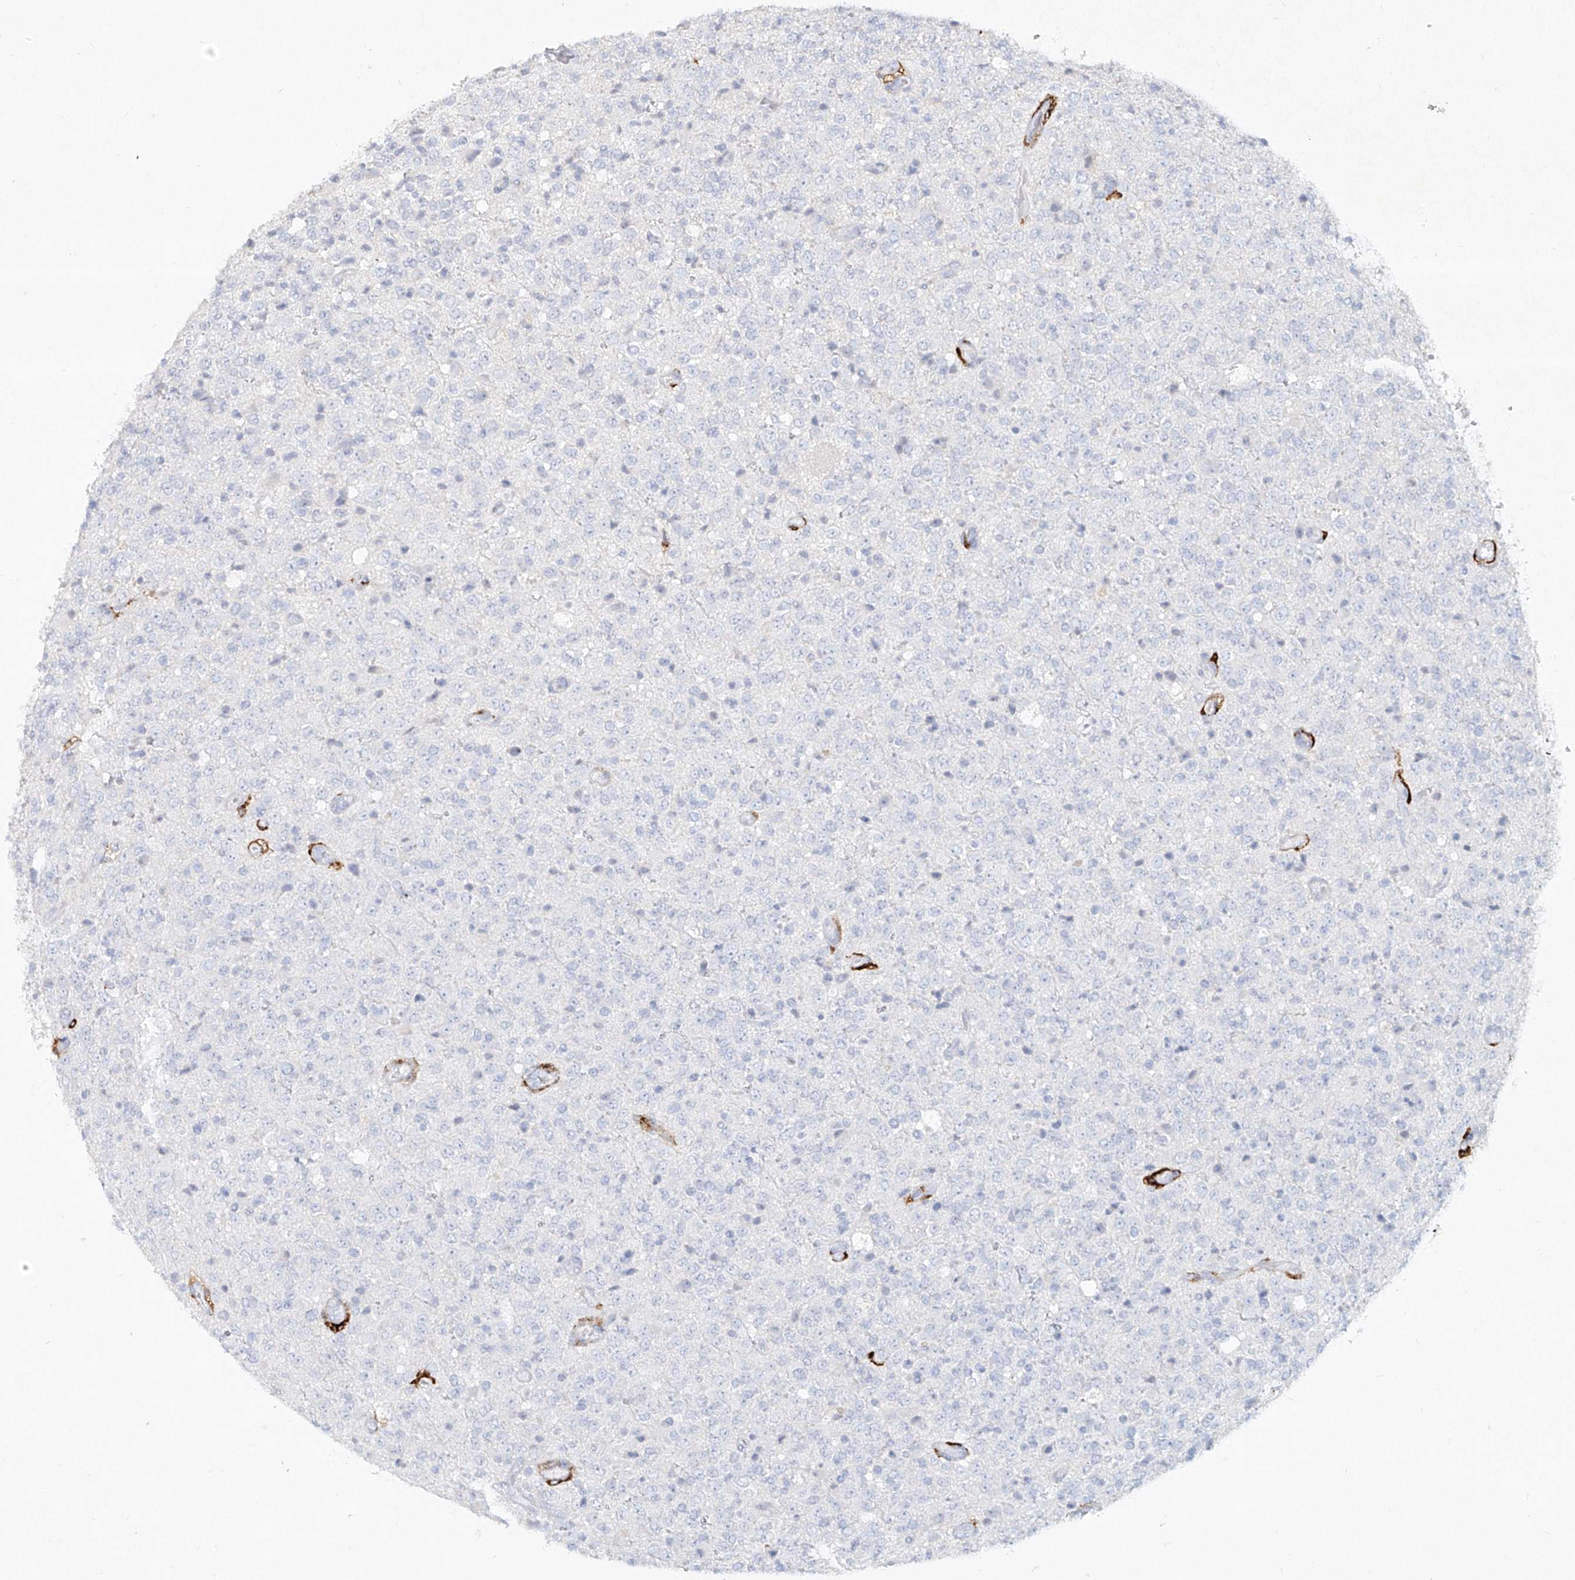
{"staining": {"intensity": "negative", "quantity": "none", "location": "none"}, "tissue": "glioma", "cell_type": "Tumor cells", "image_type": "cancer", "snomed": [{"axis": "morphology", "description": "Glioma, malignant, High grade"}, {"axis": "topography", "description": "pancreas cauda"}], "caption": "The immunohistochemistry histopathology image has no significant staining in tumor cells of malignant high-grade glioma tissue.", "gene": "CD209", "patient": {"sex": "male", "age": 60}}